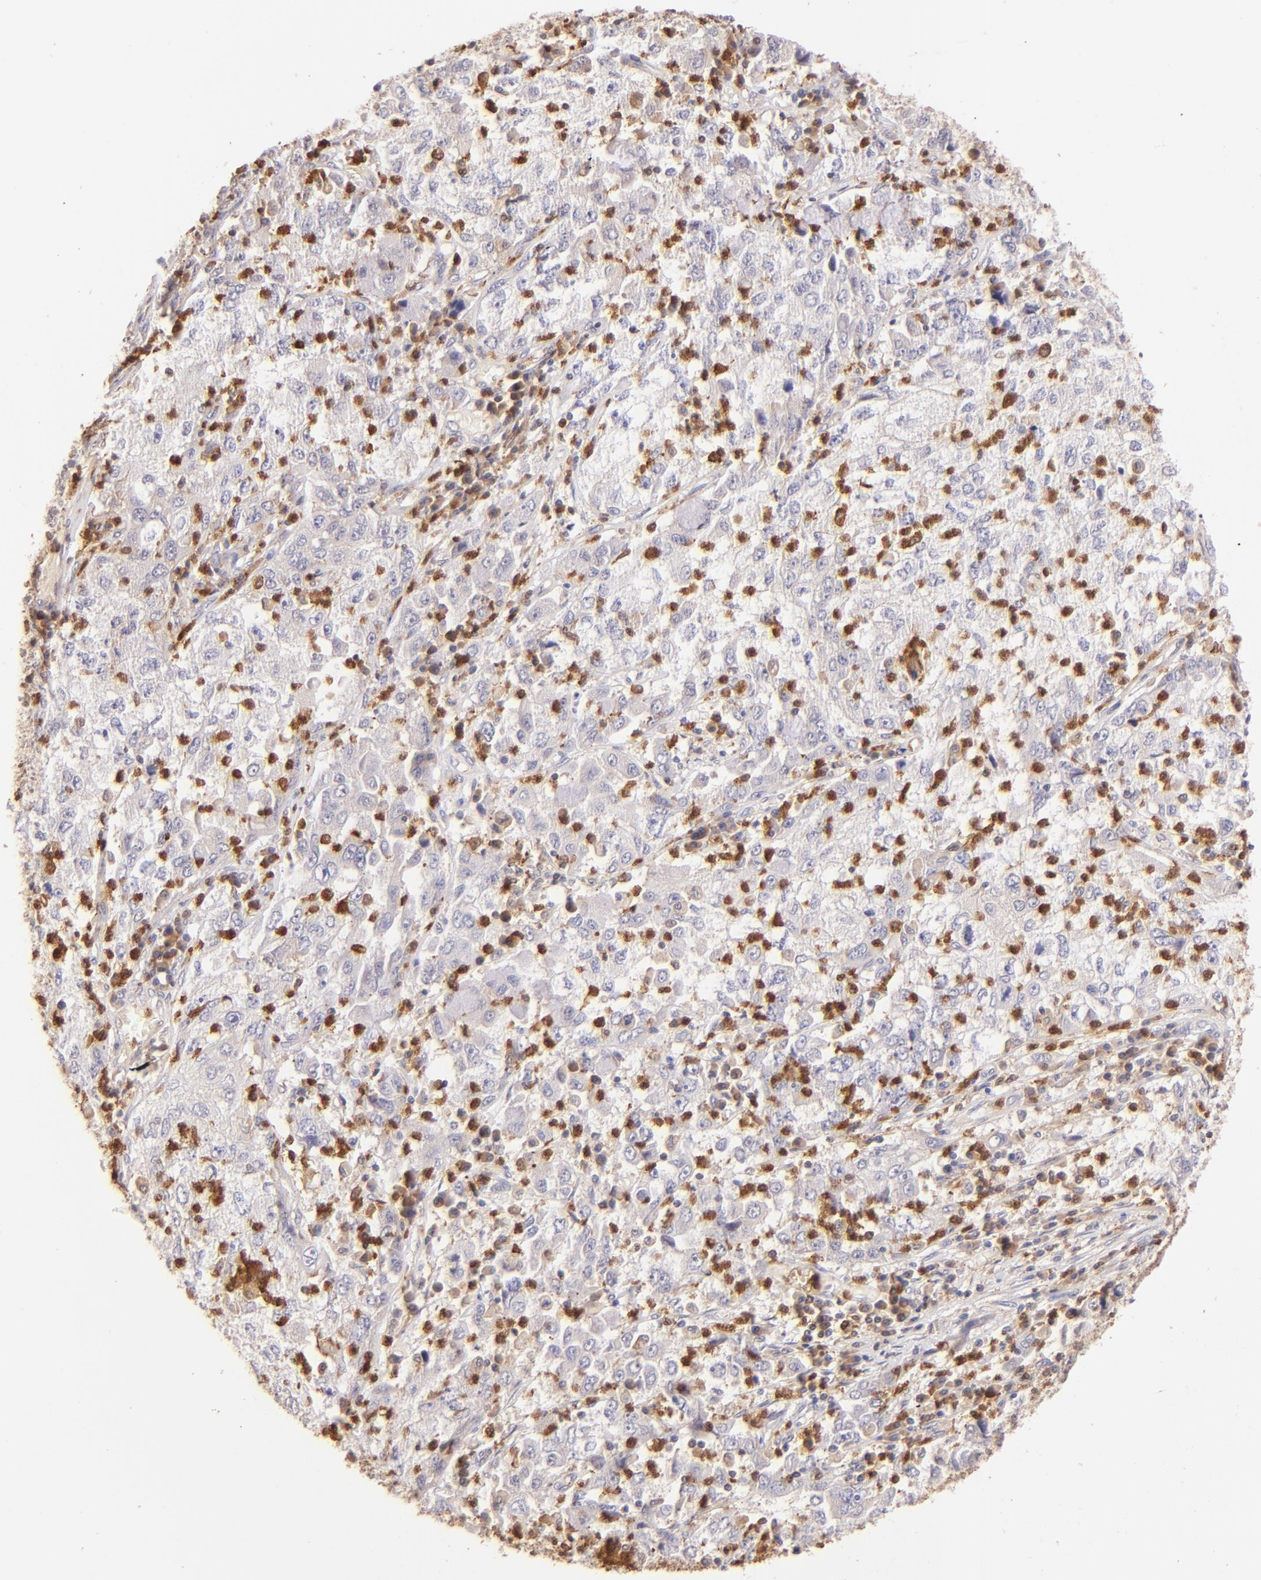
{"staining": {"intensity": "negative", "quantity": "none", "location": "none"}, "tissue": "cervical cancer", "cell_type": "Tumor cells", "image_type": "cancer", "snomed": [{"axis": "morphology", "description": "Squamous cell carcinoma, NOS"}, {"axis": "topography", "description": "Cervix"}], "caption": "Immunohistochemistry photomicrograph of neoplastic tissue: cervical squamous cell carcinoma stained with DAB (3,3'-diaminobenzidine) shows no significant protein positivity in tumor cells.", "gene": "BTK", "patient": {"sex": "female", "age": 36}}